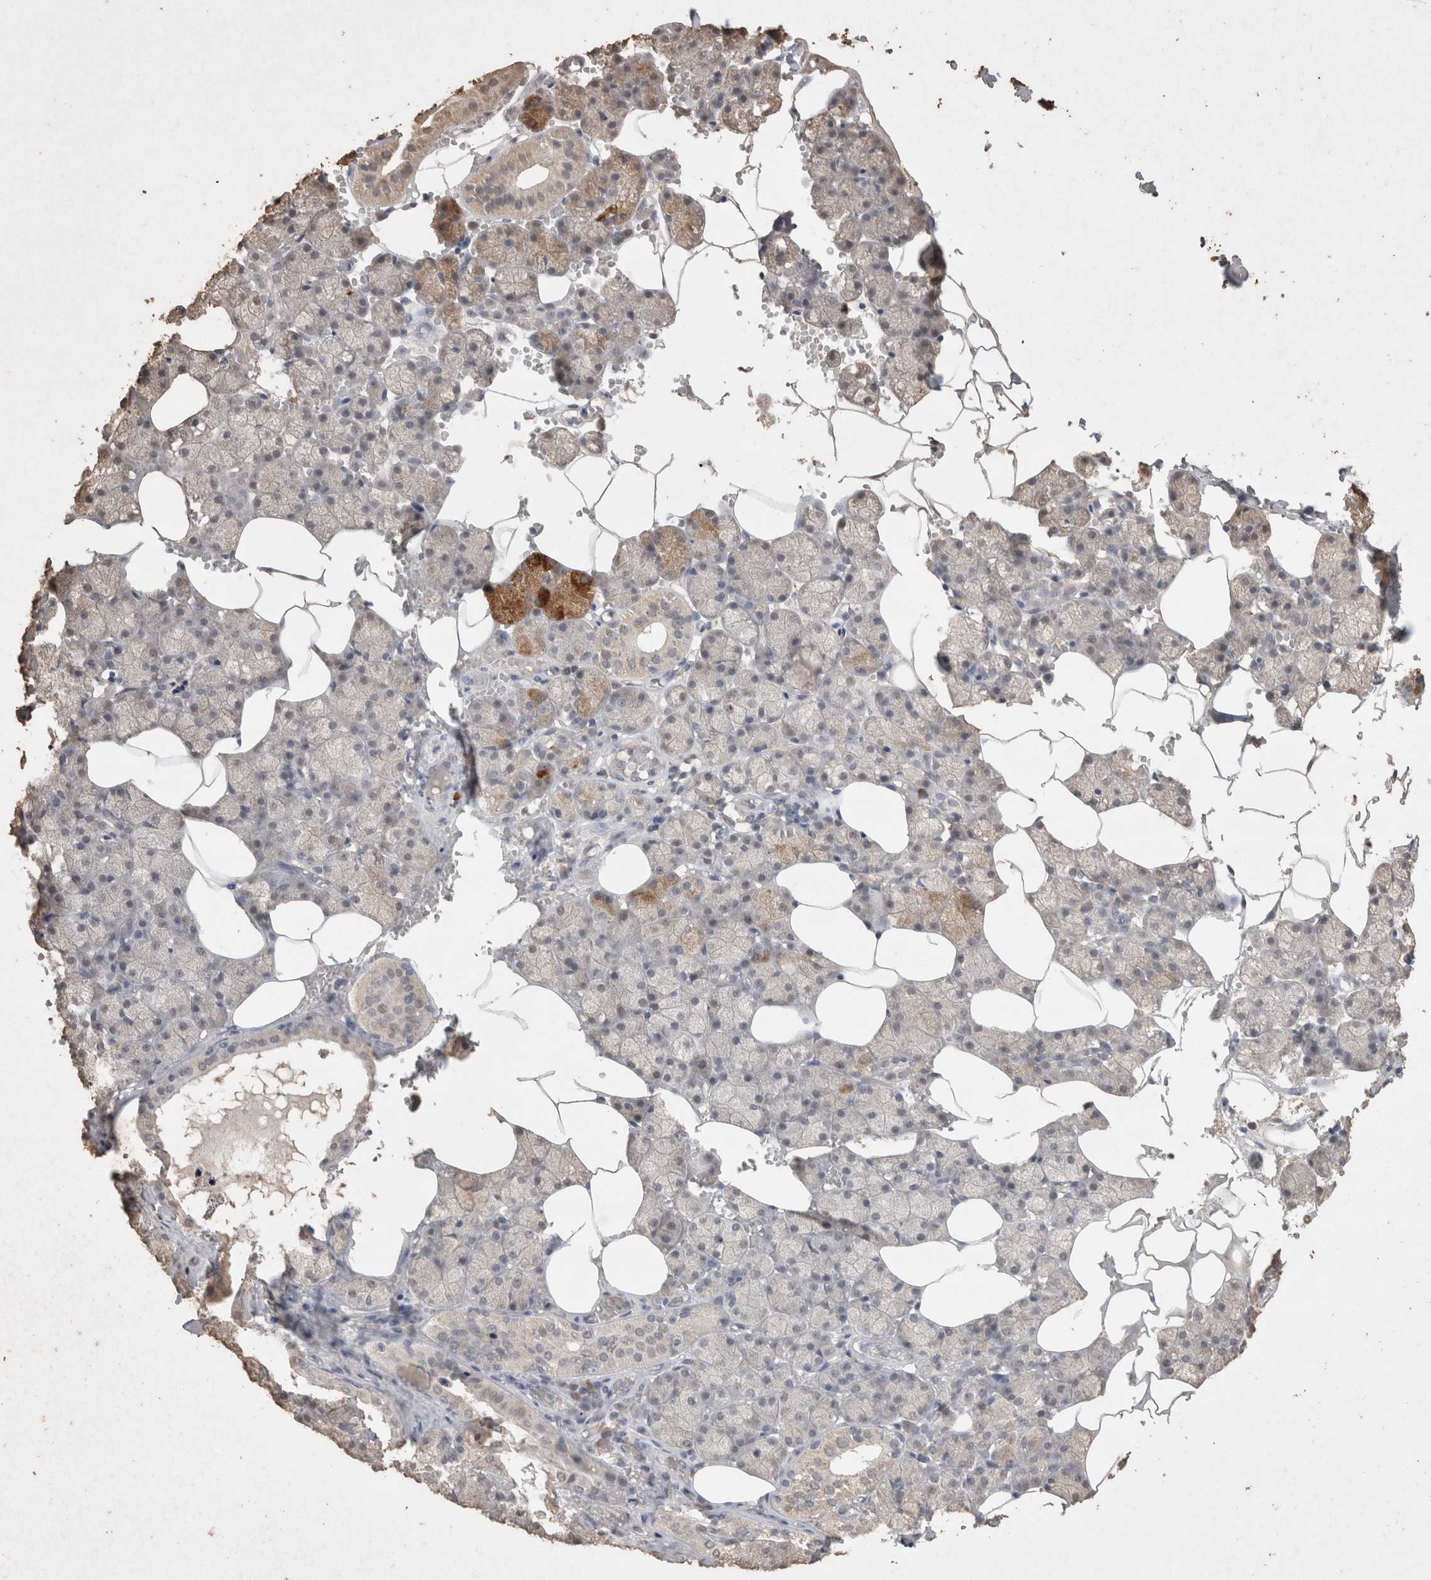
{"staining": {"intensity": "strong", "quantity": "<25%", "location": "cytoplasmic/membranous"}, "tissue": "salivary gland", "cell_type": "Glandular cells", "image_type": "normal", "snomed": [{"axis": "morphology", "description": "Normal tissue, NOS"}, {"axis": "topography", "description": "Salivary gland"}], "caption": "Salivary gland stained with DAB (3,3'-diaminobenzidine) immunohistochemistry (IHC) demonstrates medium levels of strong cytoplasmic/membranous staining in about <25% of glandular cells.", "gene": "MLX", "patient": {"sex": "male", "age": 62}}